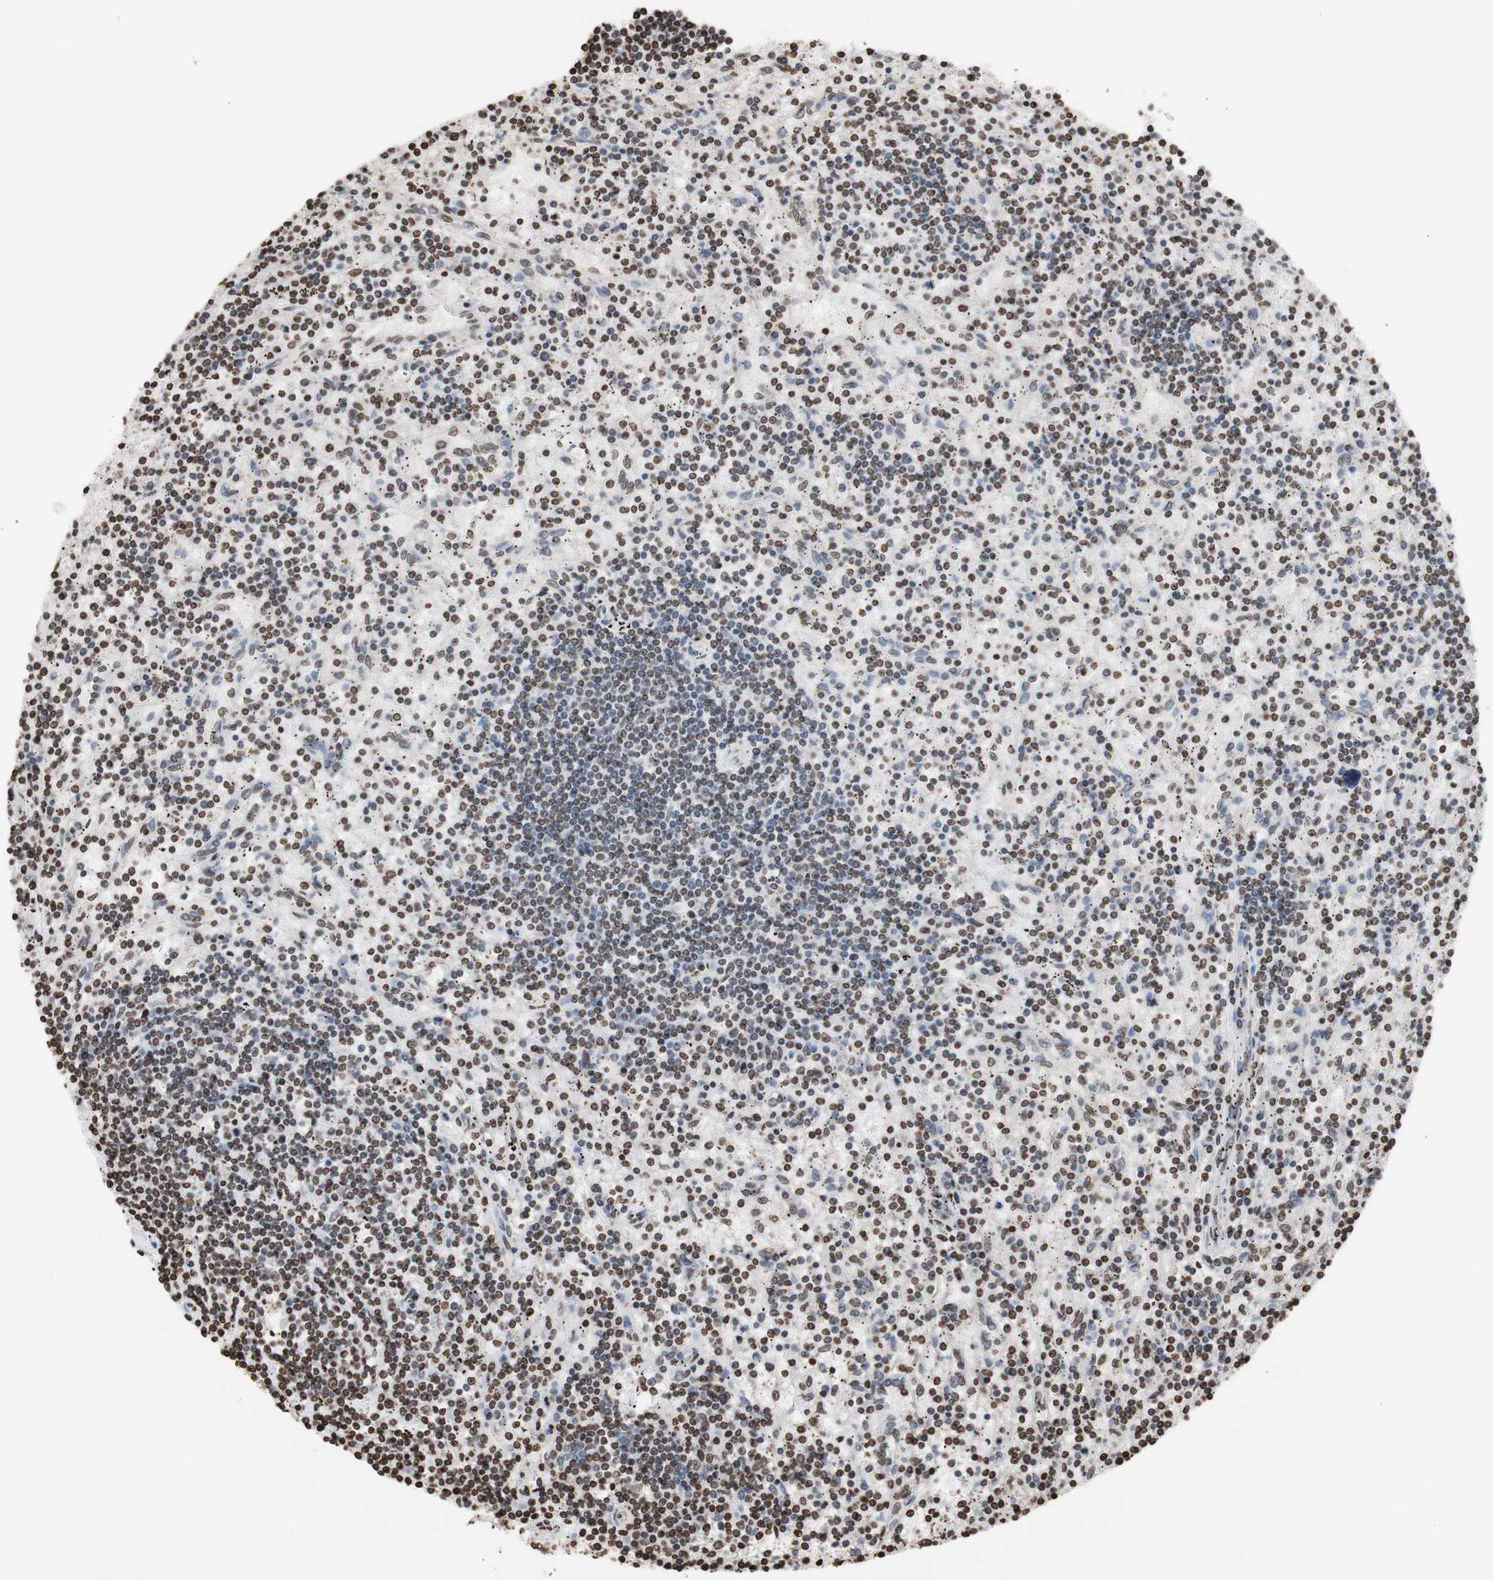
{"staining": {"intensity": "moderate", "quantity": "25%-75%", "location": "nuclear"}, "tissue": "lymphoma", "cell_type": "Tumor cells", "image_type": "cancer", "snomed": [{"axis": "morphology", "description": "Malignant lymphoma, non-Hodgkin's type, Low grade"}, {"axis": "topography", "description": "Spleen"}], "caption": "High-power microscopy captured an IHC image of low-grade malignant lymphoma, non-Hodgkin's type, revealing moderate nuclear positivity in about 25%-75% of tumor cells.", "gene": "SNAI2", "patient": {"sex": "male", "age": 76}}